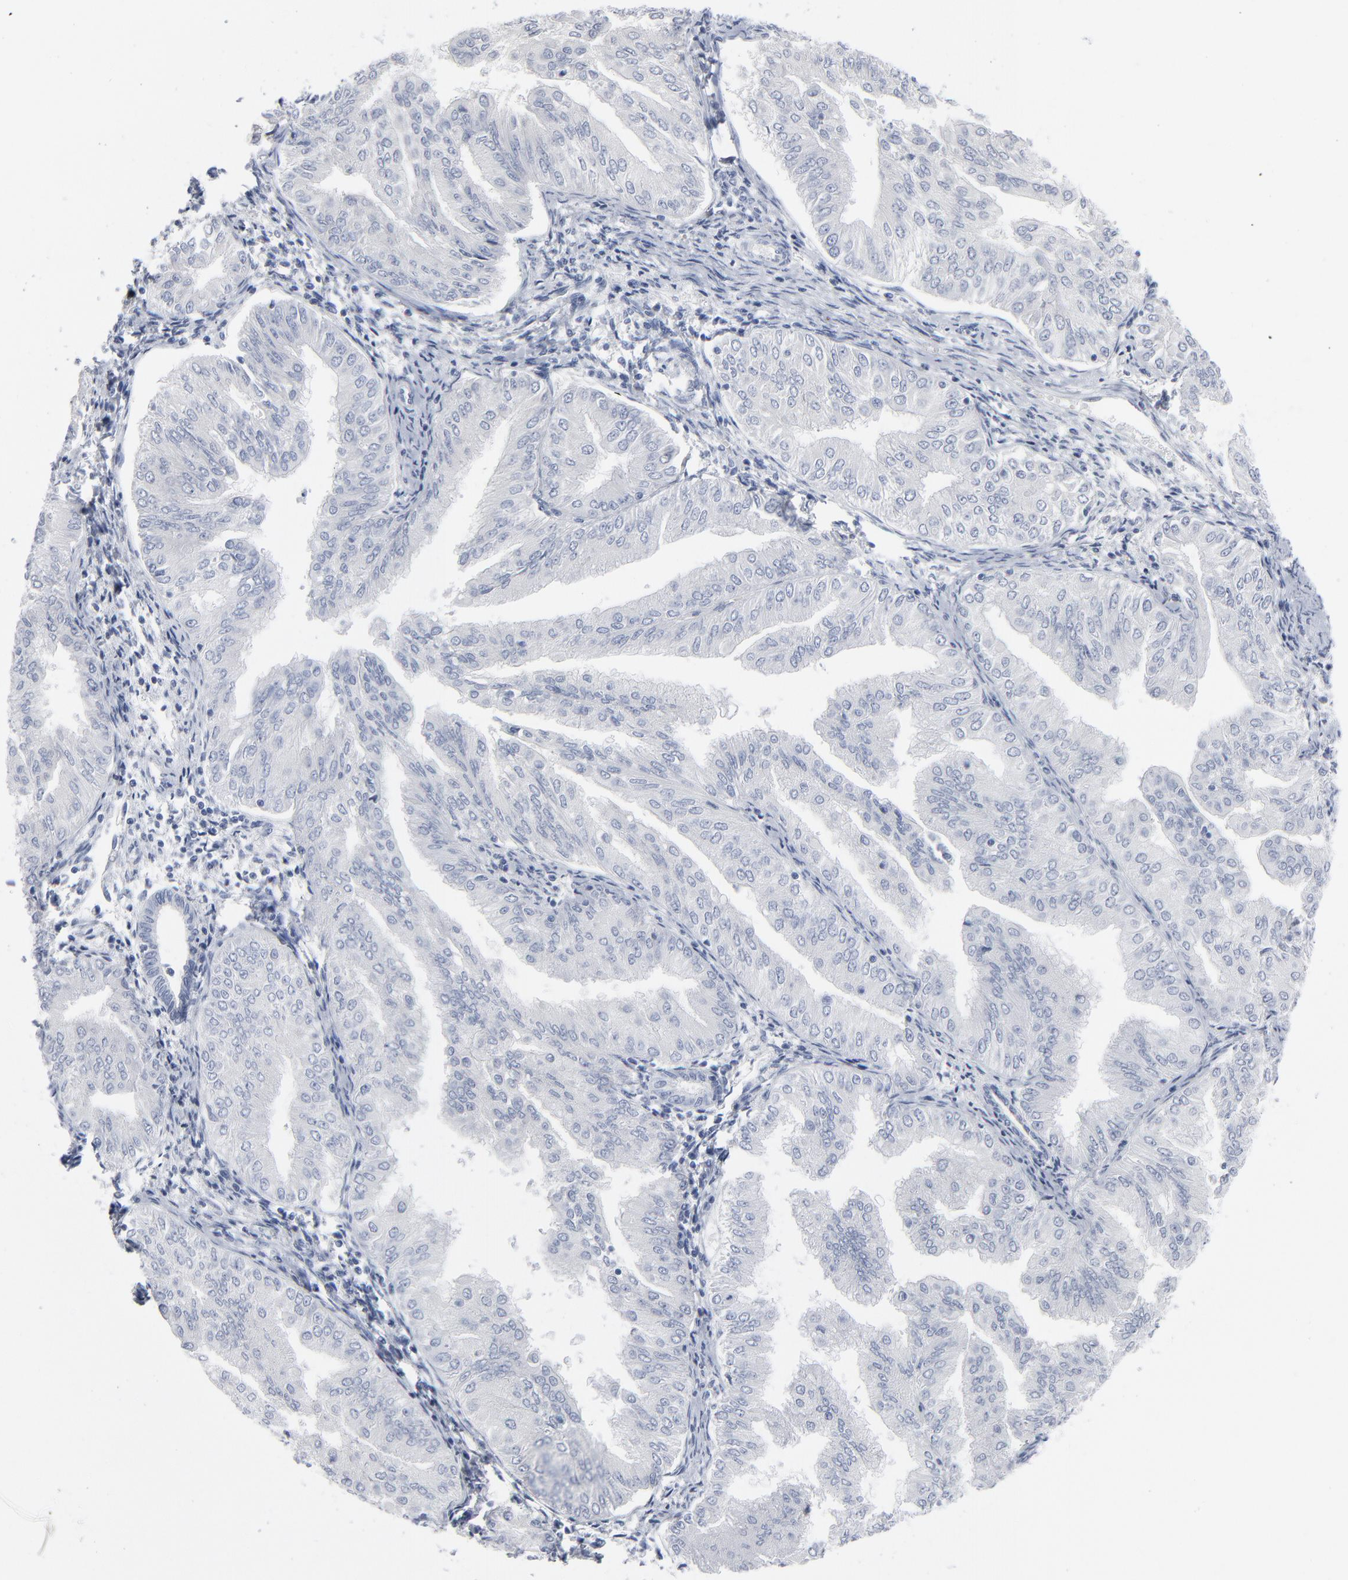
{"staining": {"intensity": "negative", "quantity": "none", "location": "none"}, "tissue": "endometrial cancer", "cell_type": "Tumor cells", "image_type": "cancer", "snomed": [{"axis": "morphology", "description": "Adenocarcinoma, NOS"}, {"axis": "topography", "description": "Endometrium"}], "caption": "There is no significant staining in tumor cells of endometrial adenocarcinoma.", "gene": "PAGE1", "patient": {"sex": "female", "age": 53}}